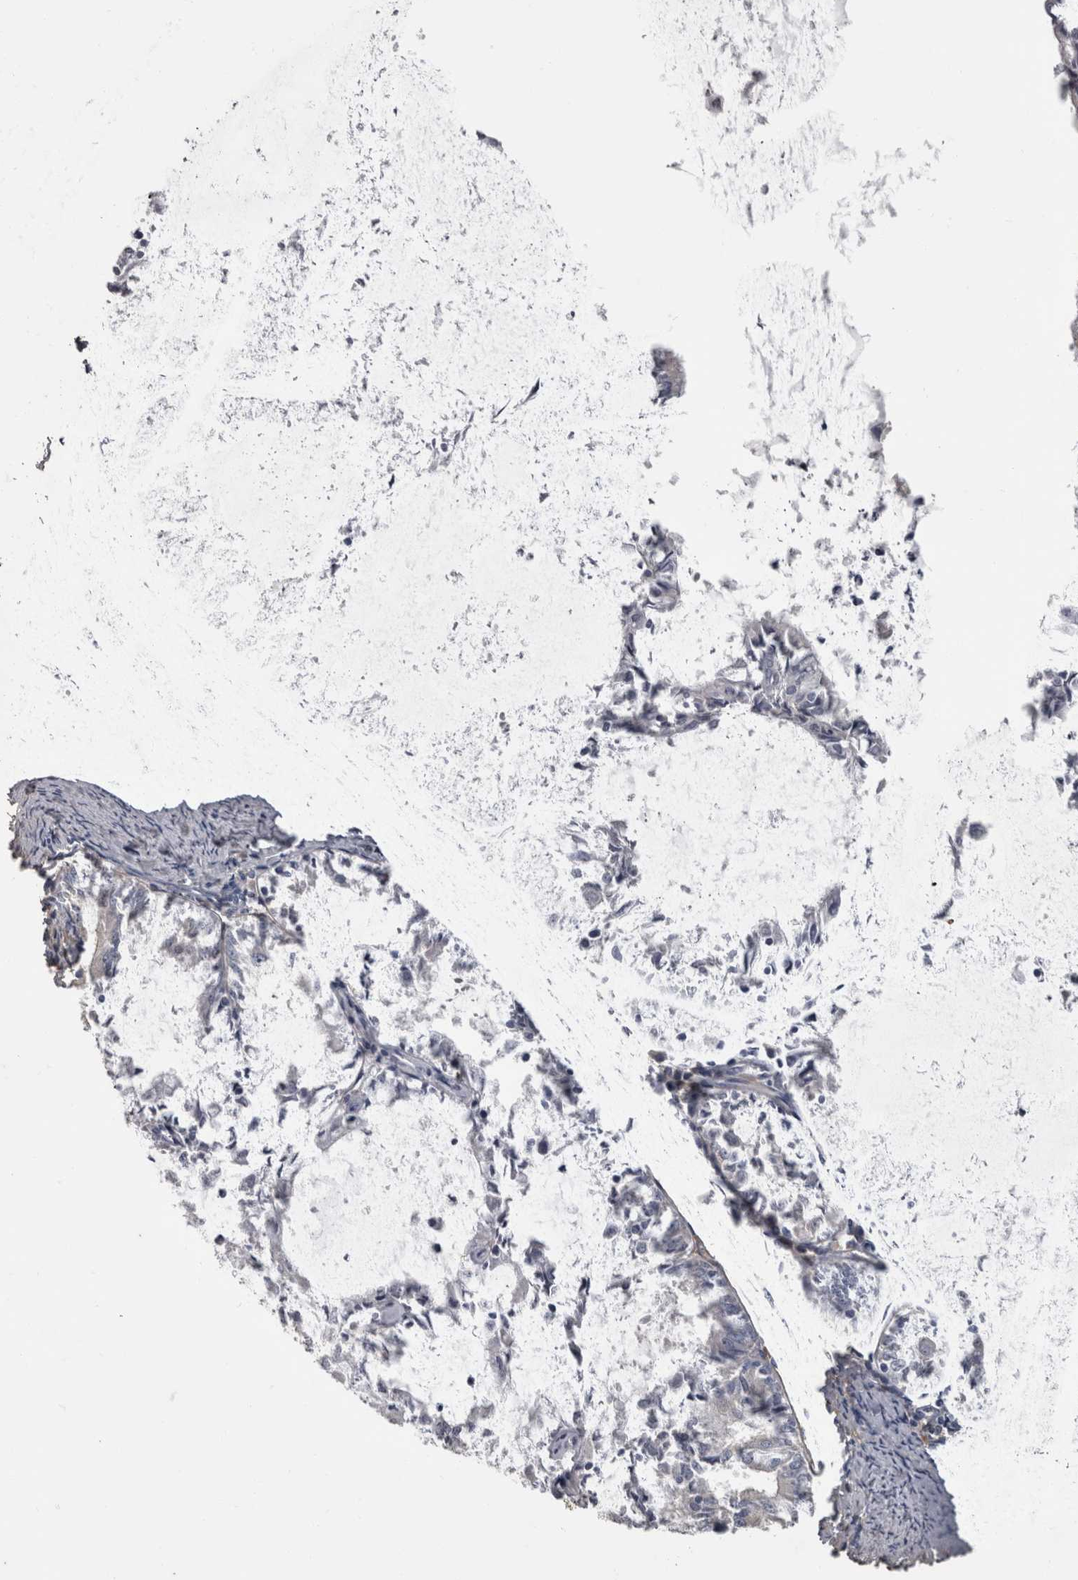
{"staining": {"intensity": "negative", "quantity": "none", "location": "none"}, "tissue": "endometrial cancer", "cell_type": "Tumor cells", "image_type": "cancer", "snomed": [{"axis": "morphology", "description": "Adenocarcinoma, NOS"}, {"axis": "topography", "description": "Endometrium"}], "caption": "Image shows no protein positivity in tumor cells of adenocarcinoma (endometrial) tissue.", "gene": "EFEMP2", "patient": {"sex": "female", "age": 57}}